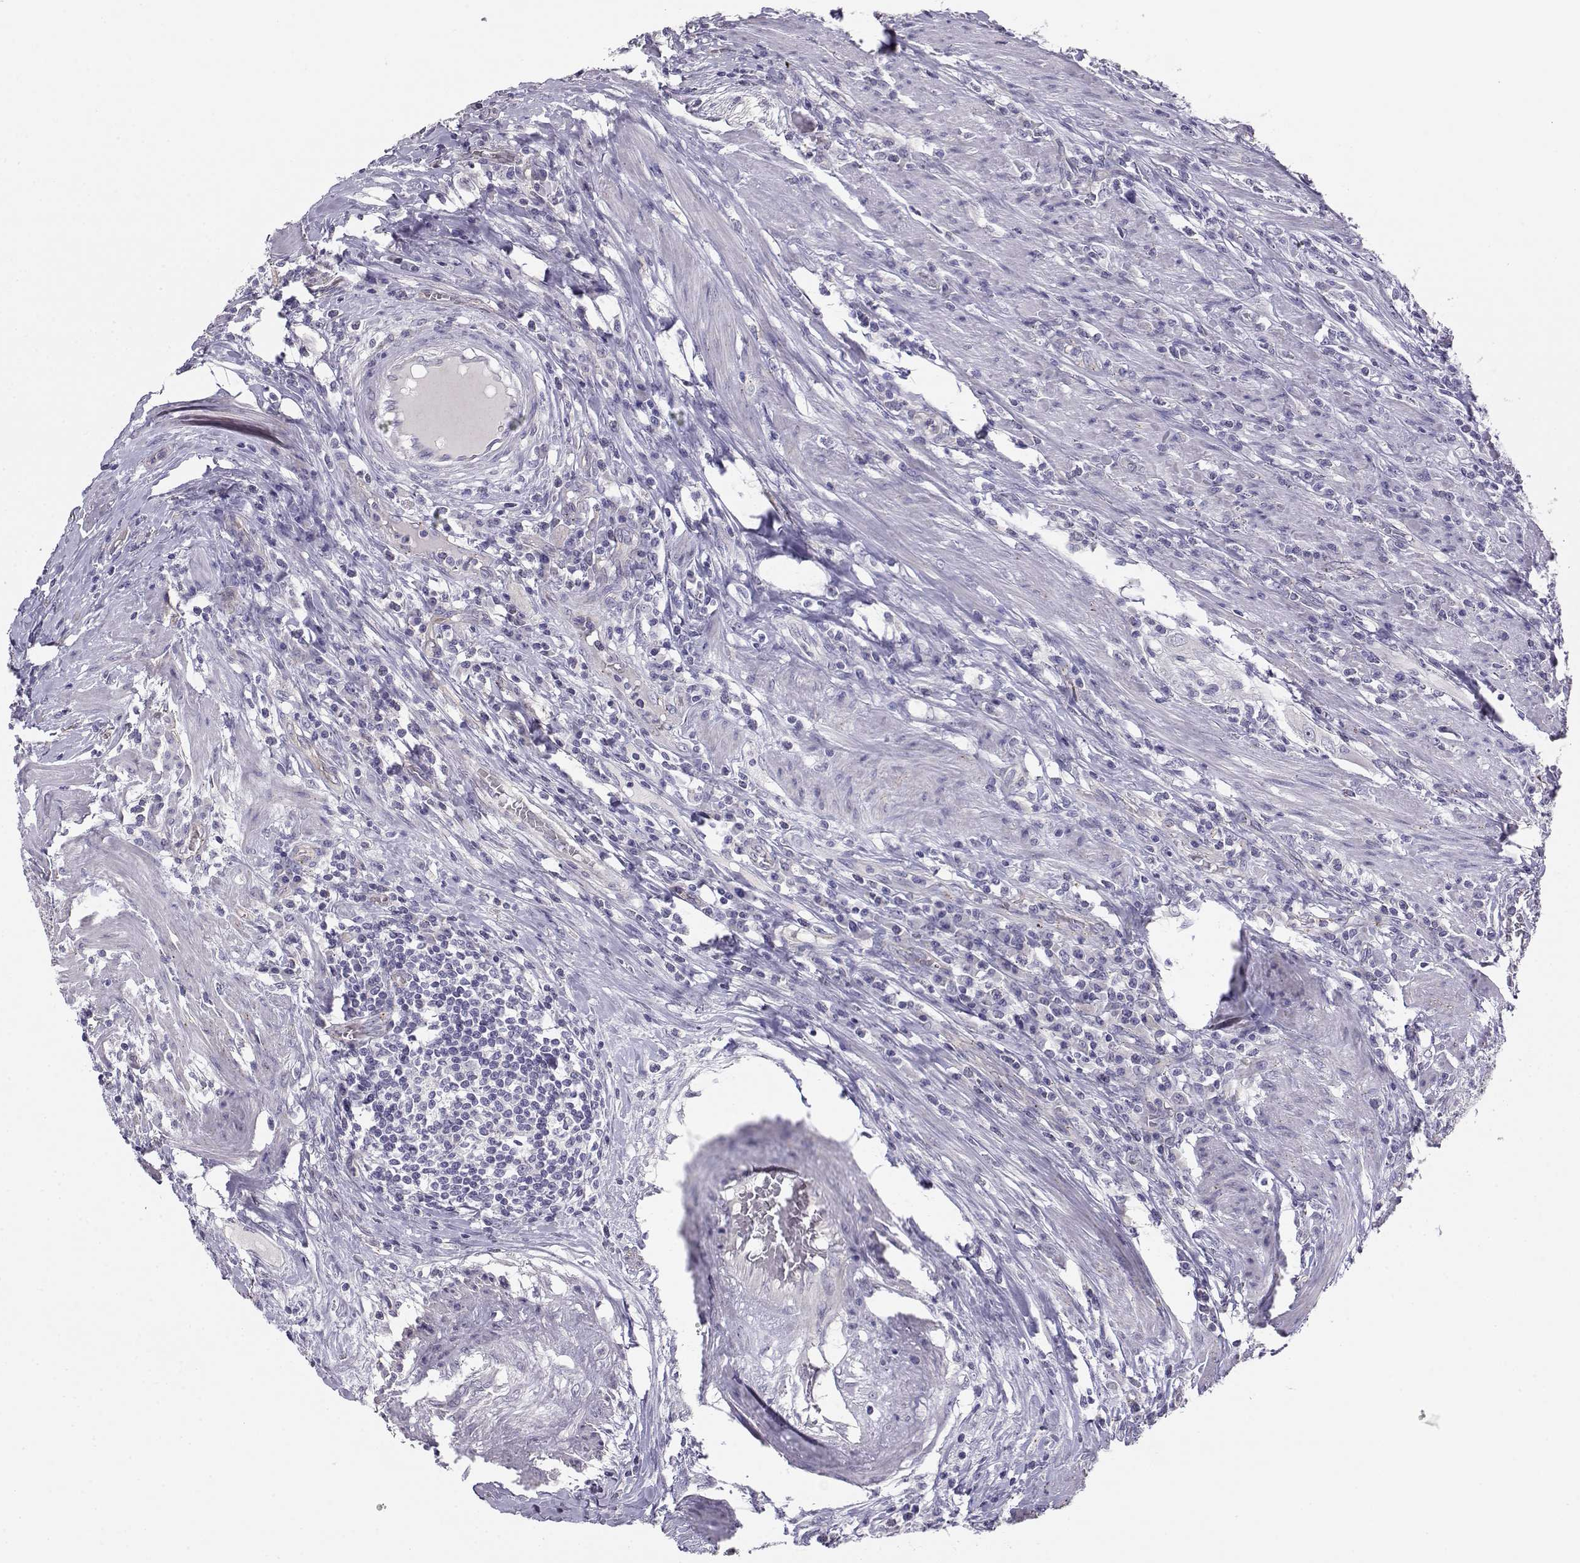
{"staining": {"intensity": "negative", "quantity": "none", "location": "none"}, "tissue": "colorectal cancer", "cell_type": "Tumor cells", "image_type": "cancer", "snomed": [{"axis": "morphology", "description": "Adenocarcinoma, NOS"}, {"axis": "topography", "description": "Colon"}], "caption": "DAB immunohistochemical staining of colorectal adenocarcinoma displays no significant expression in tumor cells.", "gene": "ENDOU", "patient": {"sex": "male", "age": 53}}